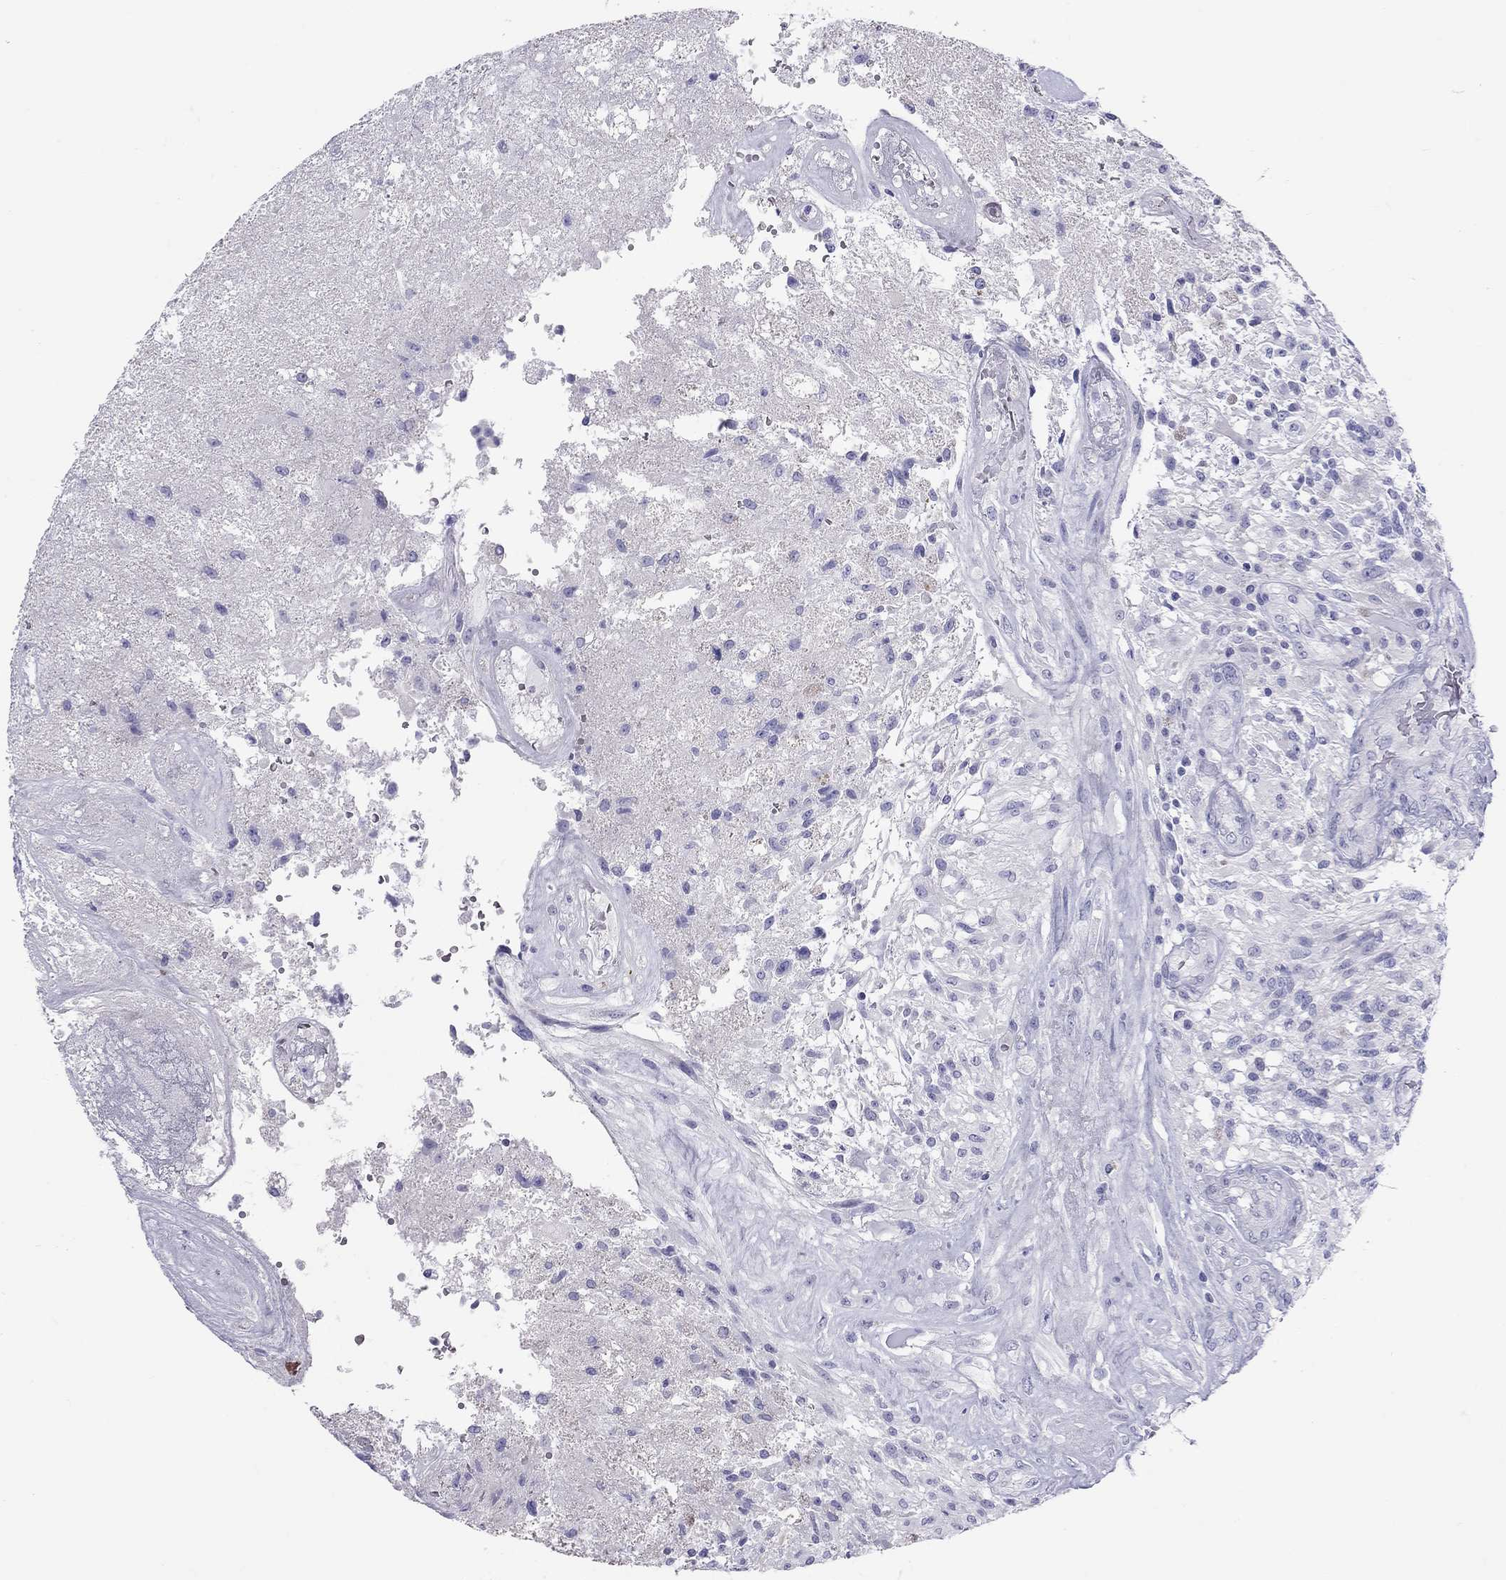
{"staining": {"intensity": "negative", "quantity": "none", "location": "none"}, "tissue": "glioma", "cell_type": "Tumor cells", "image_type": "cancer", "snomed": [{"axis": "morphology", "description": "Glioma, malignant, High grade"}, {"axis": "topography", "description": "Brain"}], "caption": "Immunohistochemistry (IHC) image of neoplastic tissue: glioma stained with DAB (3,3'-diaminobenzidine) reveals no significant protein staining in tumor cells.", "gene": "FSCN3", "patient": {"sex": "male", "age": 56}}